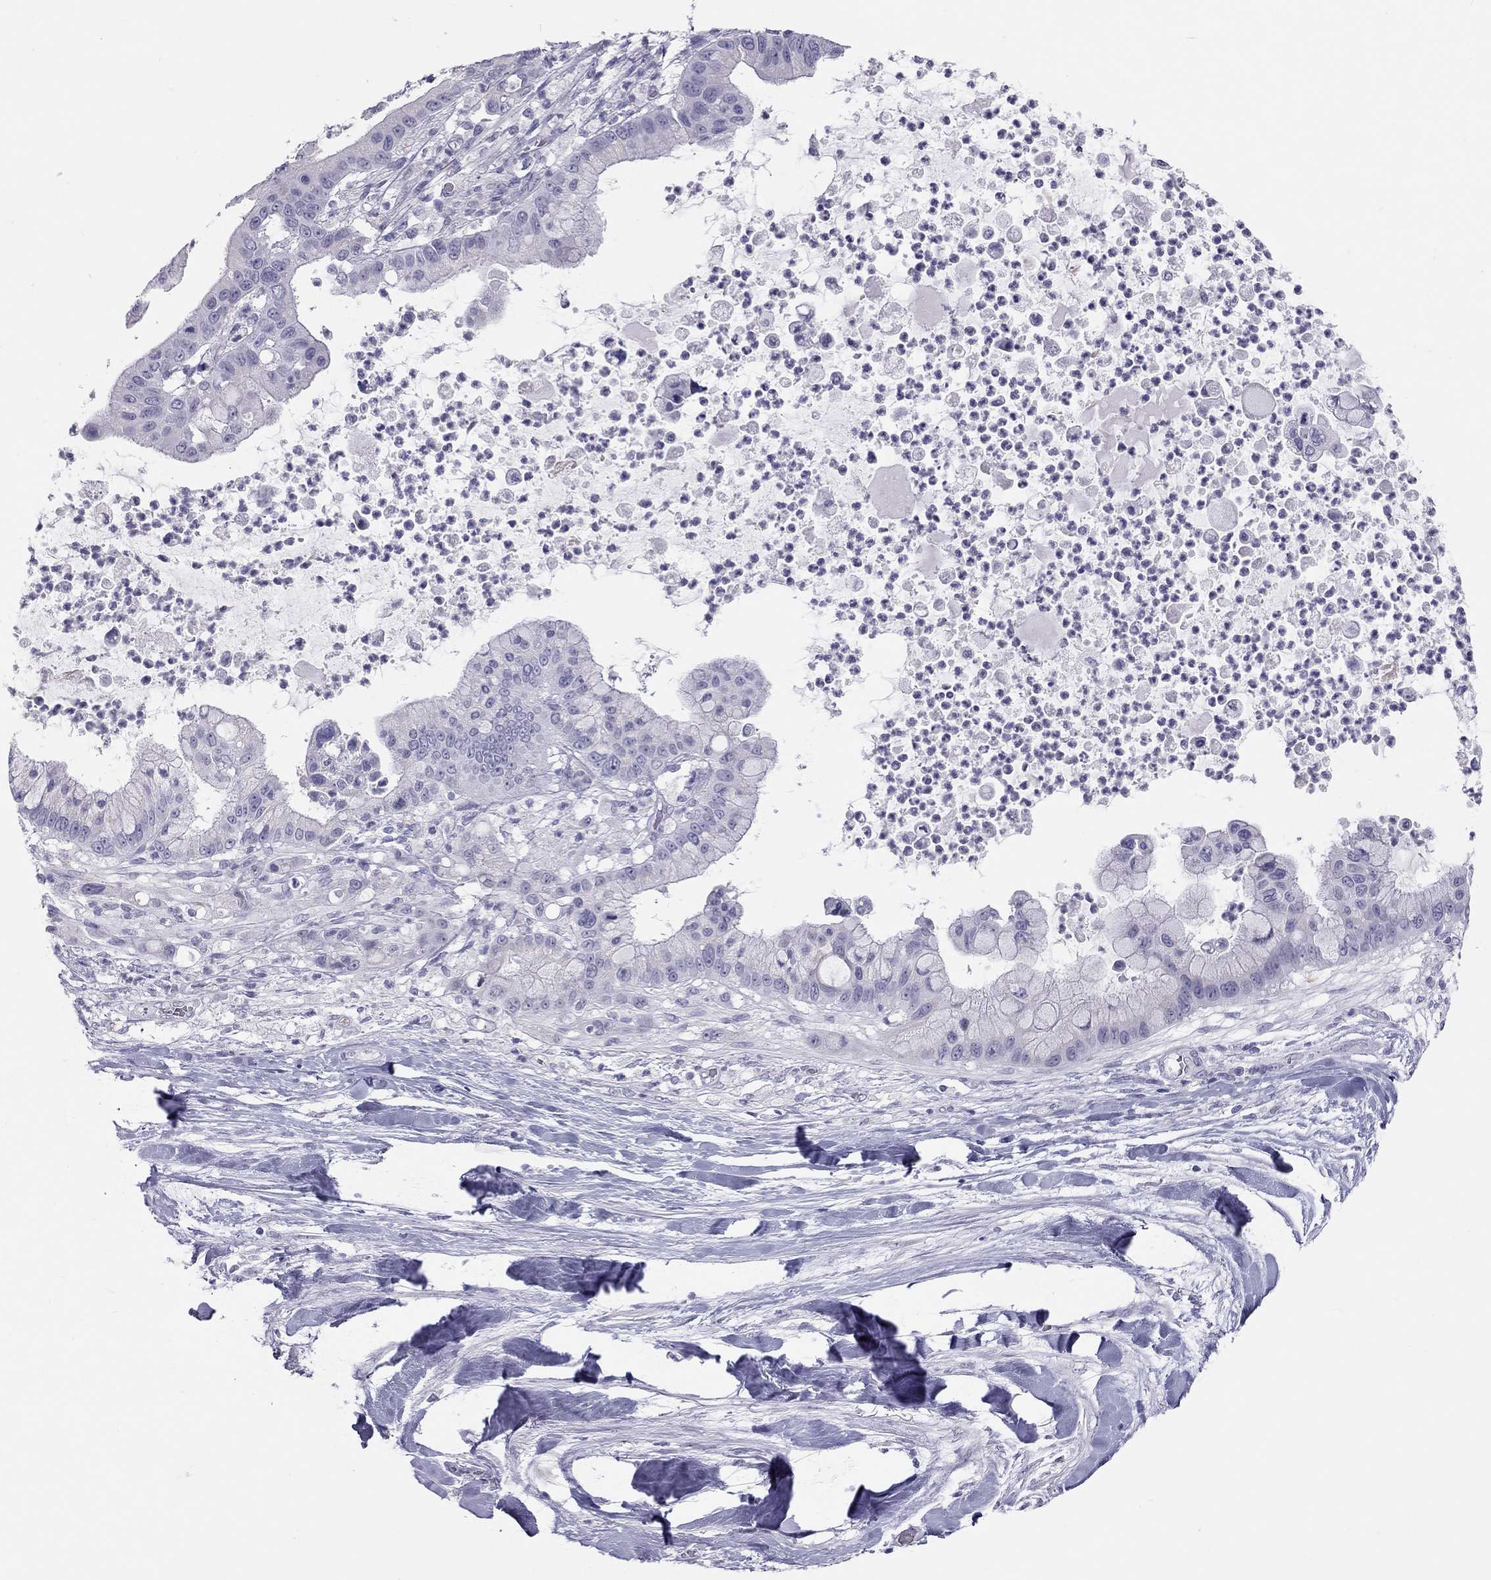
{"staining": {"intensity": "negative", "quantity": "none", "location": "none"}, "tissue": "liver cancer", "cell_type": "Tumor cells", "image_type": "cancer", "snomed": [{"axis": "morphology", "description": "Cholangiocarcinoma"}, {"axis": "topography", "description": "Liver"}], "caption": "High power microscopy micrograph of an immunohistochemistry micrograph of cholangiocarcinoma (liver), revealing no significant positivity in tumor cells.", "gene": "SPATA12", "patient": {"sex": "female", "age": 54}}